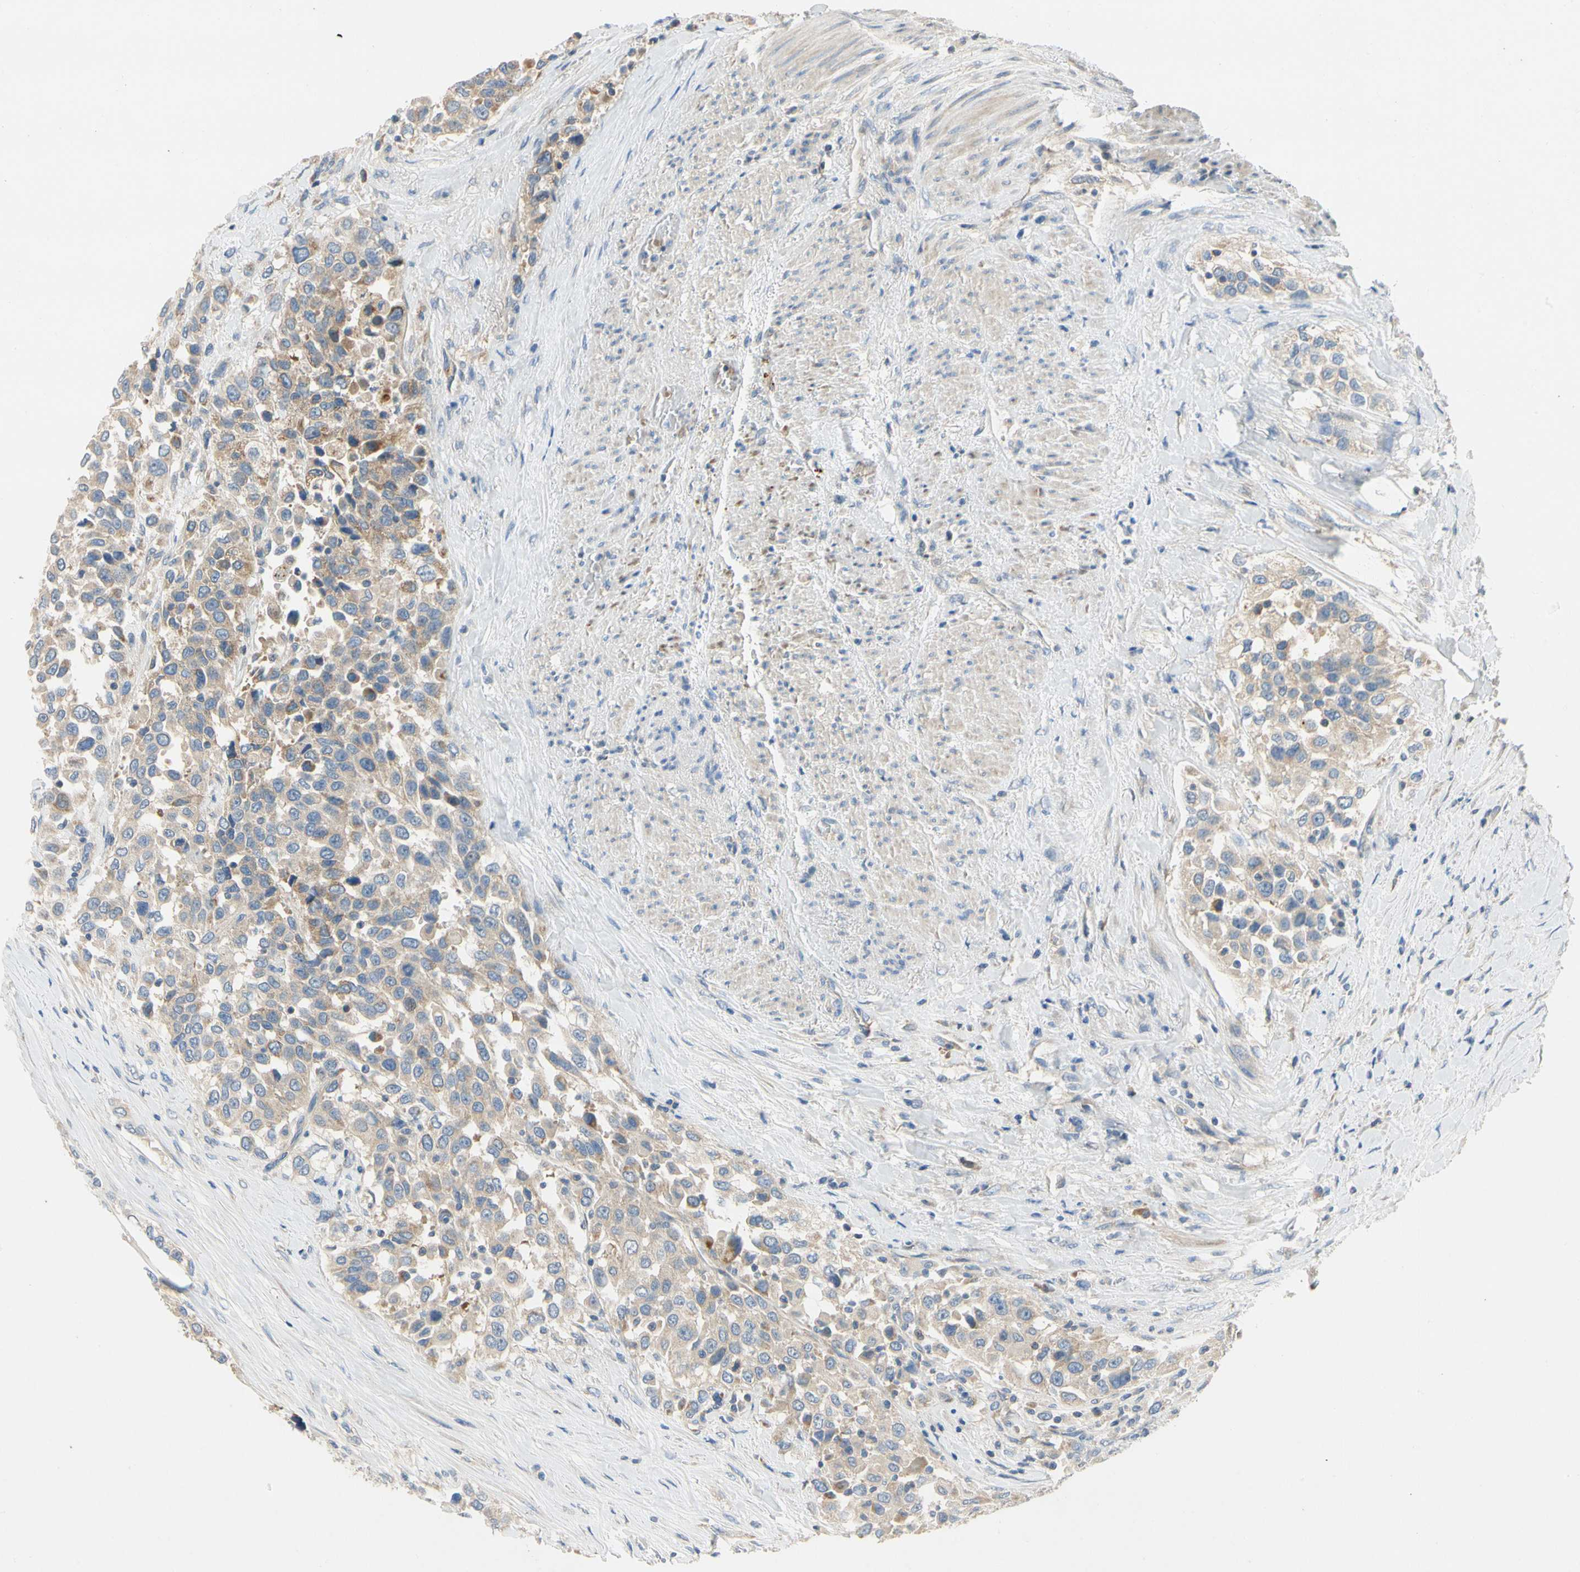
{"staining": {"intensity": "moderate", "quantity": ">75%", "location": "cytoplasmic/membranous"}, "tissue": "urothelial cancer", "cell_type": "Tumor cells", "image_type": "cancer", "snomed": [{"axis": "morphology", "description": "Urothelial carcinoma, High grade"}, {"axis": "topography", "description": "Urinary bladder"}], "caption": "Protein staining demonstrates moderate cytoplasmic/membranous expression in approximately >75% of tumor cells in urothelial cancer.", "gene": "KLHDC8B", "patient": {"sex": "female", "age": 80}}